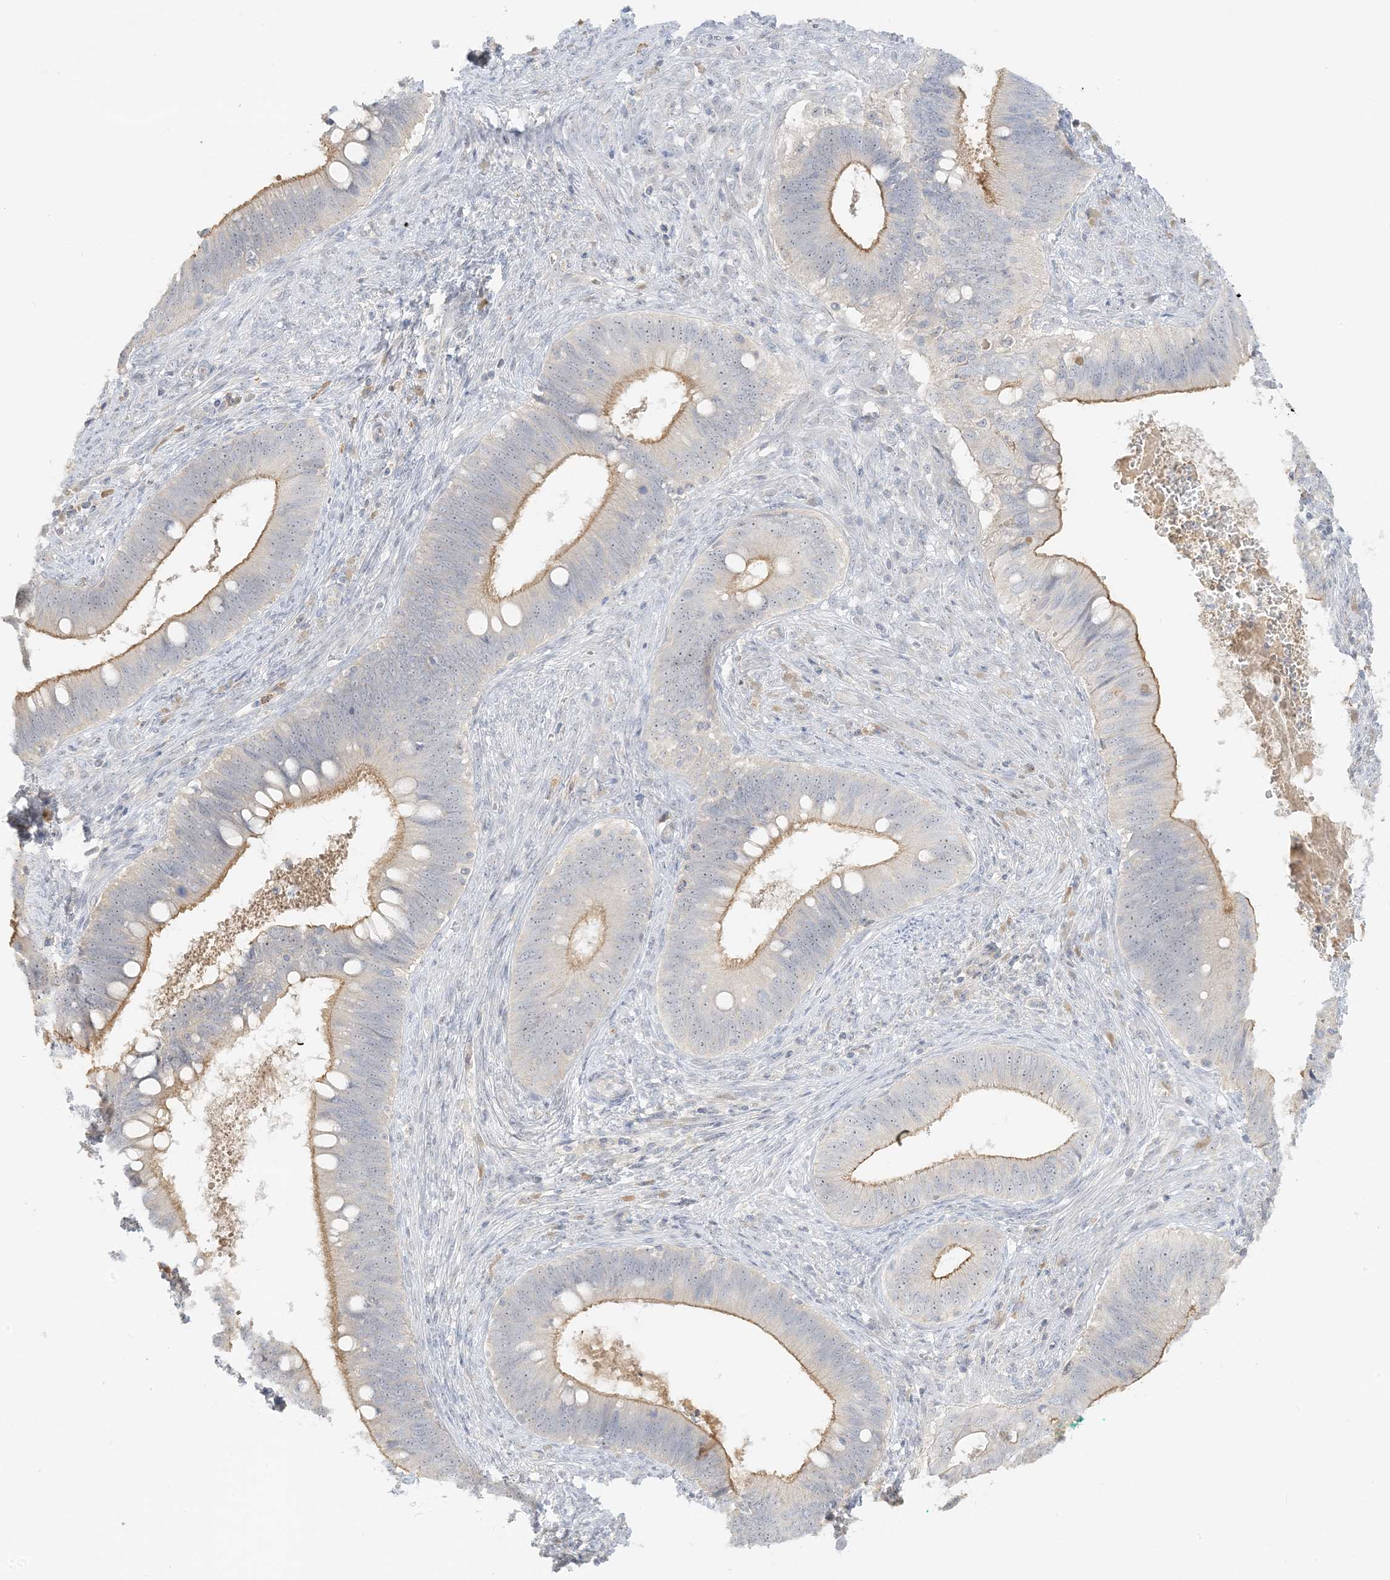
{"staining": {"intensity": "moderate", "quantity": "25%-75%", "location": "cytoplasmic/membranous"}, "tissue": "cervical cancer", "cell_type": "Tumor cells", "image_type": "cancer", "snomed": [{"axis": "morphology", "description": "Adenocarcinoma, NOS"}, {"axis": "topography", "description": "Cervix"}], "caption": "Adenocarcinoma (cervical) was stained to show a protein in brown. There is medium levels of moderate cytoplasmic/membranous expression in about 25%-75% of tumor cells.", "gene": "ETAA1", "patient": {"sex": "female", "age": 42}}